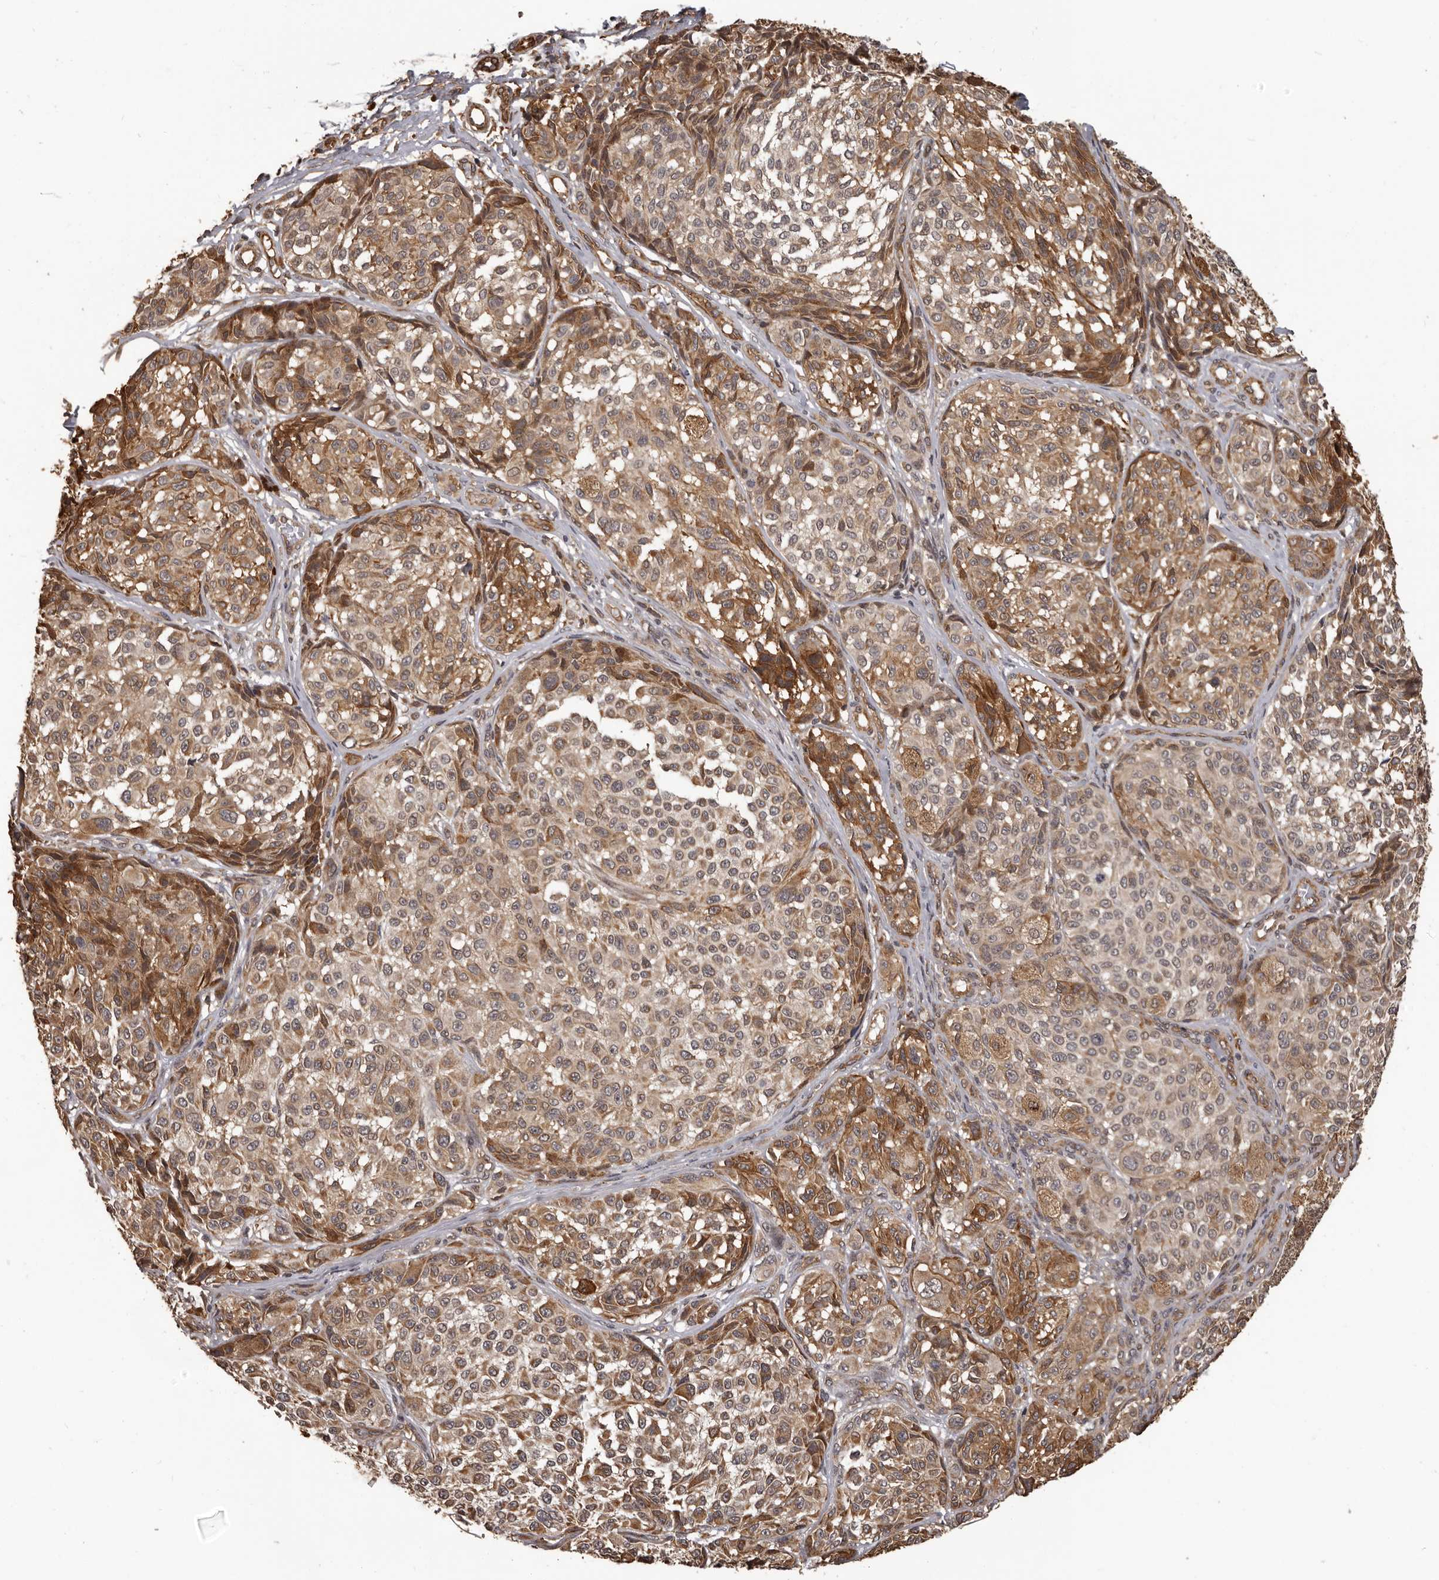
{"staining": {"intensity": "moderate", "quantity": ">75%", "location": "cytoplasmic/membranous"}, "tissue": "melanoma", "cell_type": "Tumor cells", "image_type": "cancer", "snomed": [{"axis": "morphology", "description": "Malignant melanoma, NOS"}, {"axis": "topography", "description": "Skin"}], "caption": "Immunohistochemistry (IHC) micrograph of neoplastic tissue: malignant melanoma stained using immunohistochemistry displays medium levels of moderate protein expression localized specifically in the cytoplasmic/membranous of tumor cells, appearing as a cytoplasmic/membranous brown color.", "gene": "SLITRK6", "patient": {"sex": "male", "age": 83}}